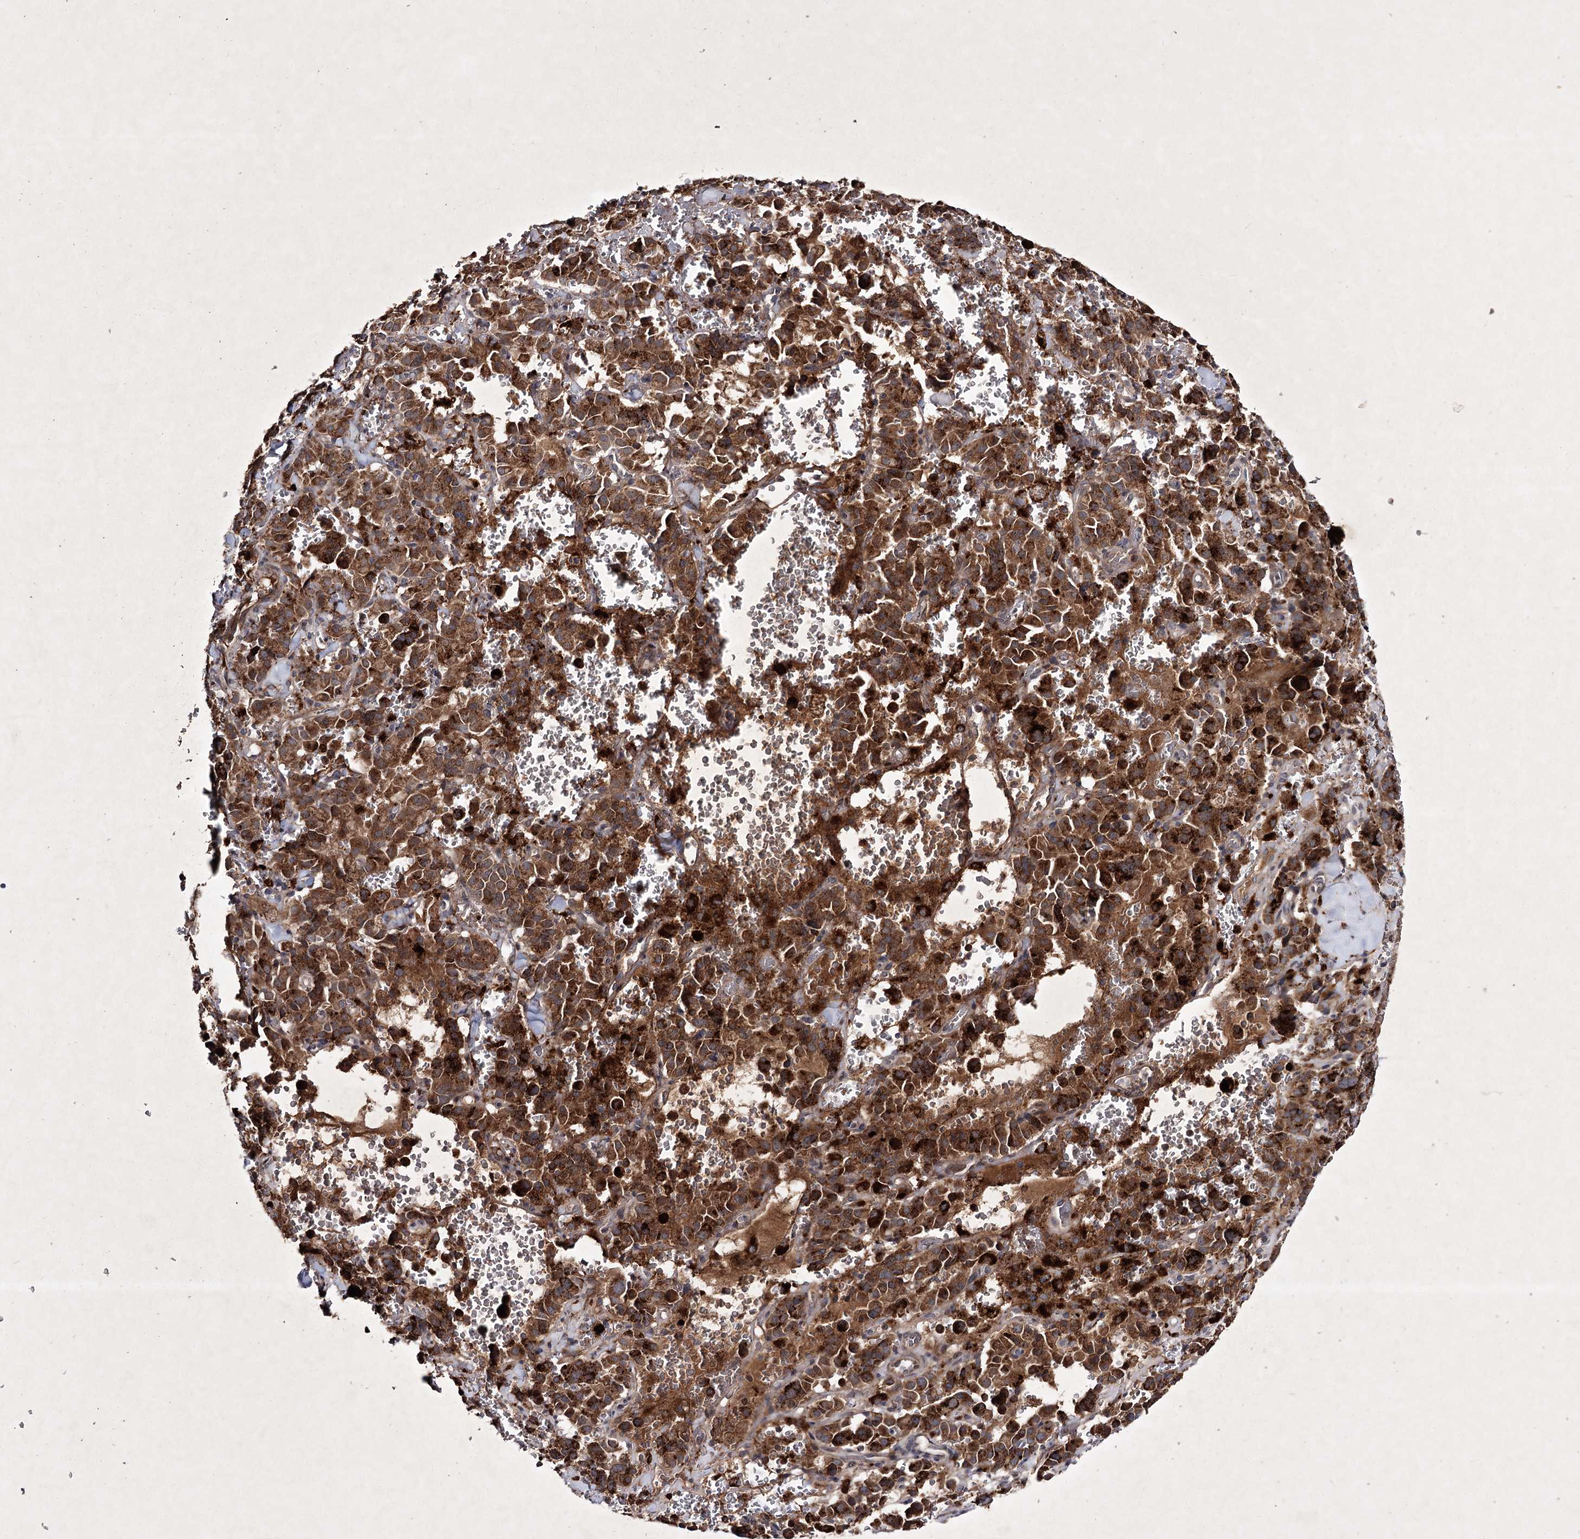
{"staining": {"intensity": "strong", "quantity": ">75%", "location": "cytoplasmic/membranous"}, "tissue": "pancreatic cancer", "cell_type": "Tumor cells", "image_type": "cancer", "snomed": [{"axis": "morphology", "description": "Adenocarcinoma, NOS"}, {"axis": "topography", "description": "Pancreas"}], "caption": "Immunohistochemistry (DAB) staining of human pancreatic cancer (adenocarcinoma) displays strong cytoplasmic/membranous protein staining in about >75% of tumor cells.", "gene": "ALG9", "patient": {"sex": "male", "age": 65}}